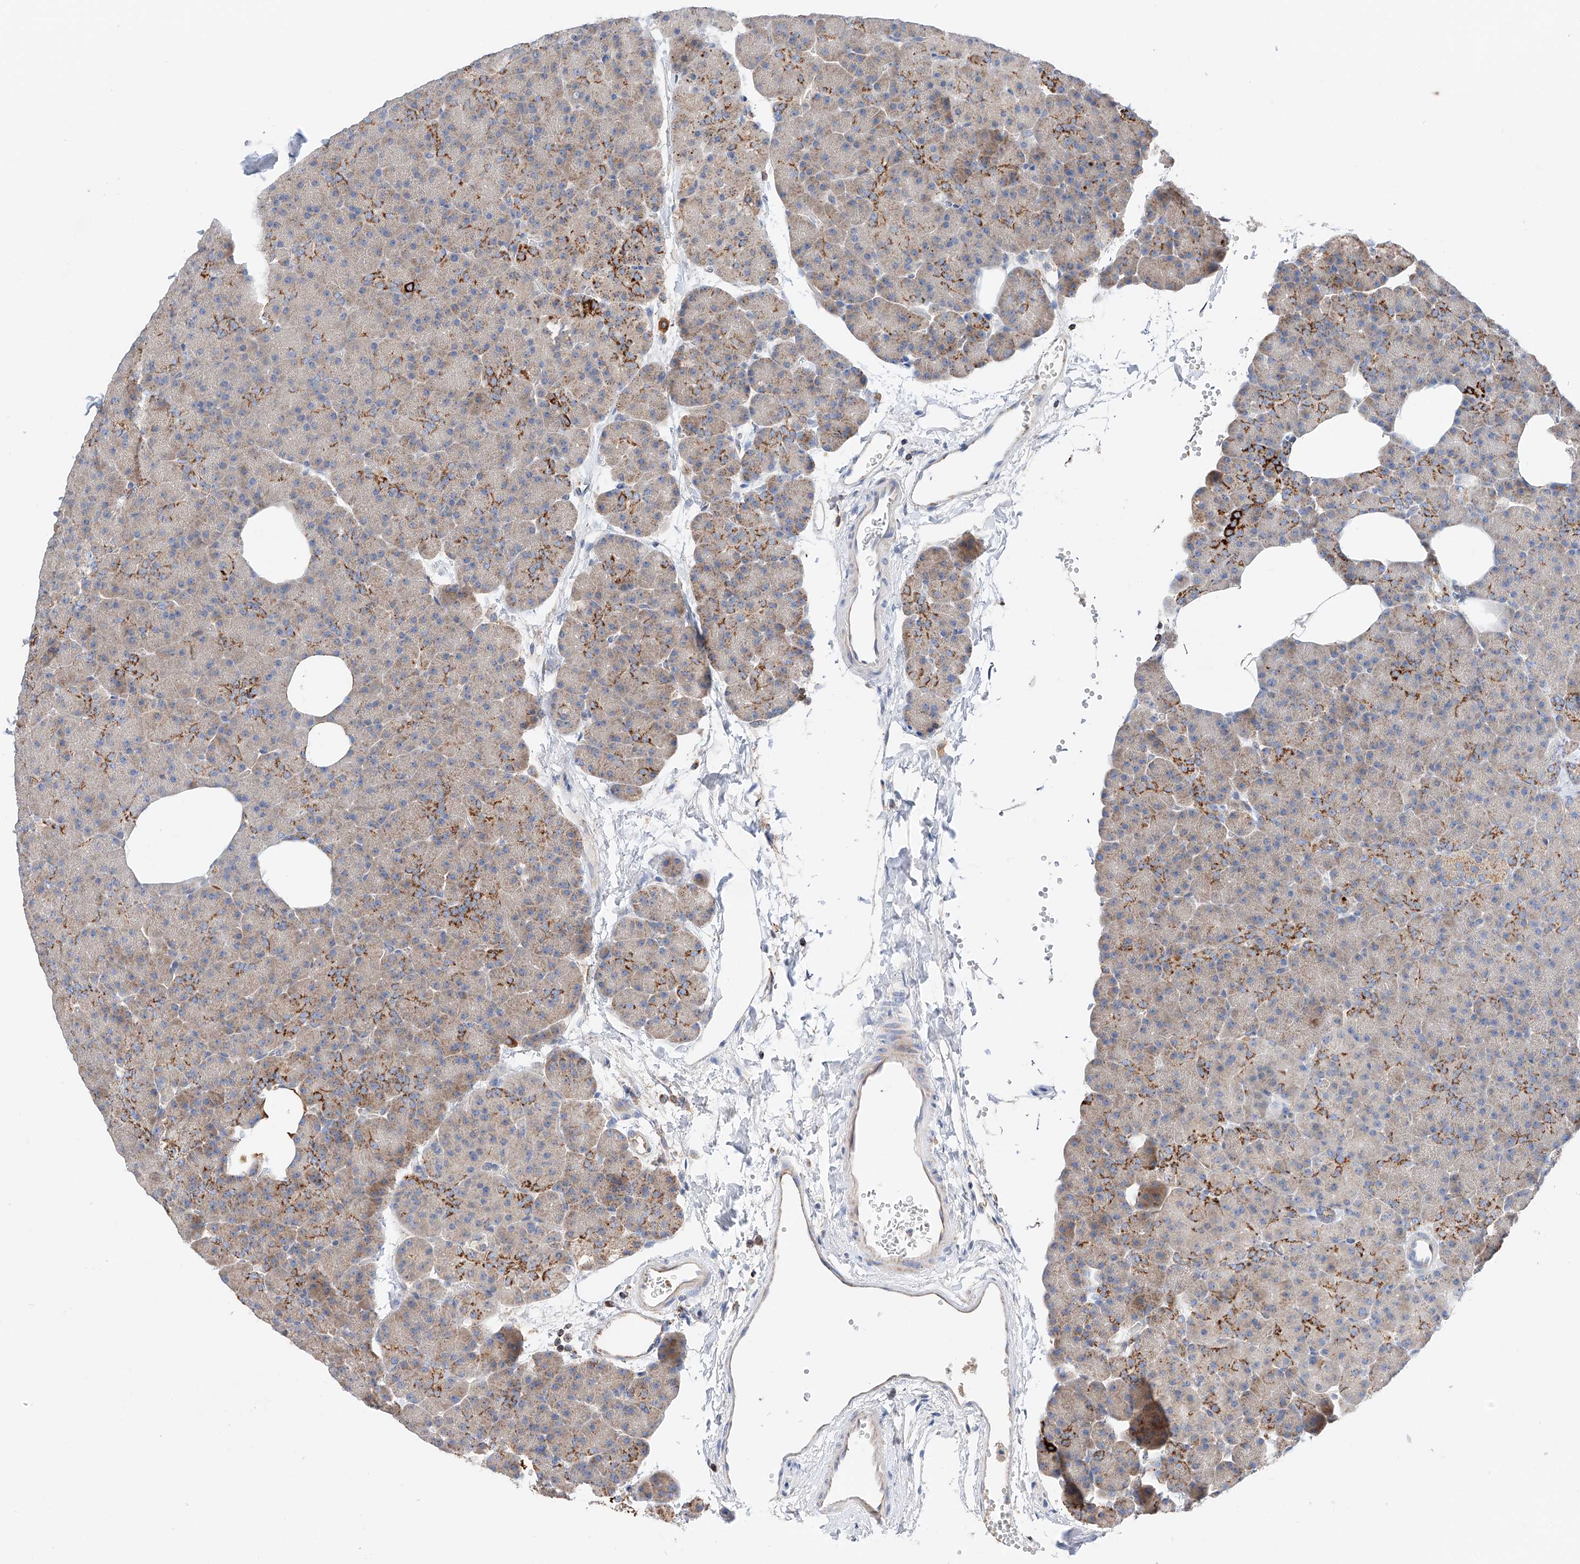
{"staining": {"intensity": "strong", "quantity": "<25%", "location": "cytoplasmic/membranous"}, "tissue": "pancreas", "cell_type": "Exocrine glandular cells", "image_type": "normal", "snomed": [{"axis": "morphology", "description": "Normal tissue, NOS"}, {"axis": "morphology", "description": "Carcinoid, malignant, NOS"}, {"axis": "topography", "description": "Pancreas"}], "caption": "Protein expression analysis of benign pancreas exhibits strong cytoplasmic/membranous positivity in approximately <25% of exocrine glandular cells. The staining was performed using DAB to visualize the protein expression in brown, while the nuclei were stained in blue with hematoxylin (Magnification: 20x).", "gene": "RUSC1", "patient": {"sex": "female", "age": 35}}